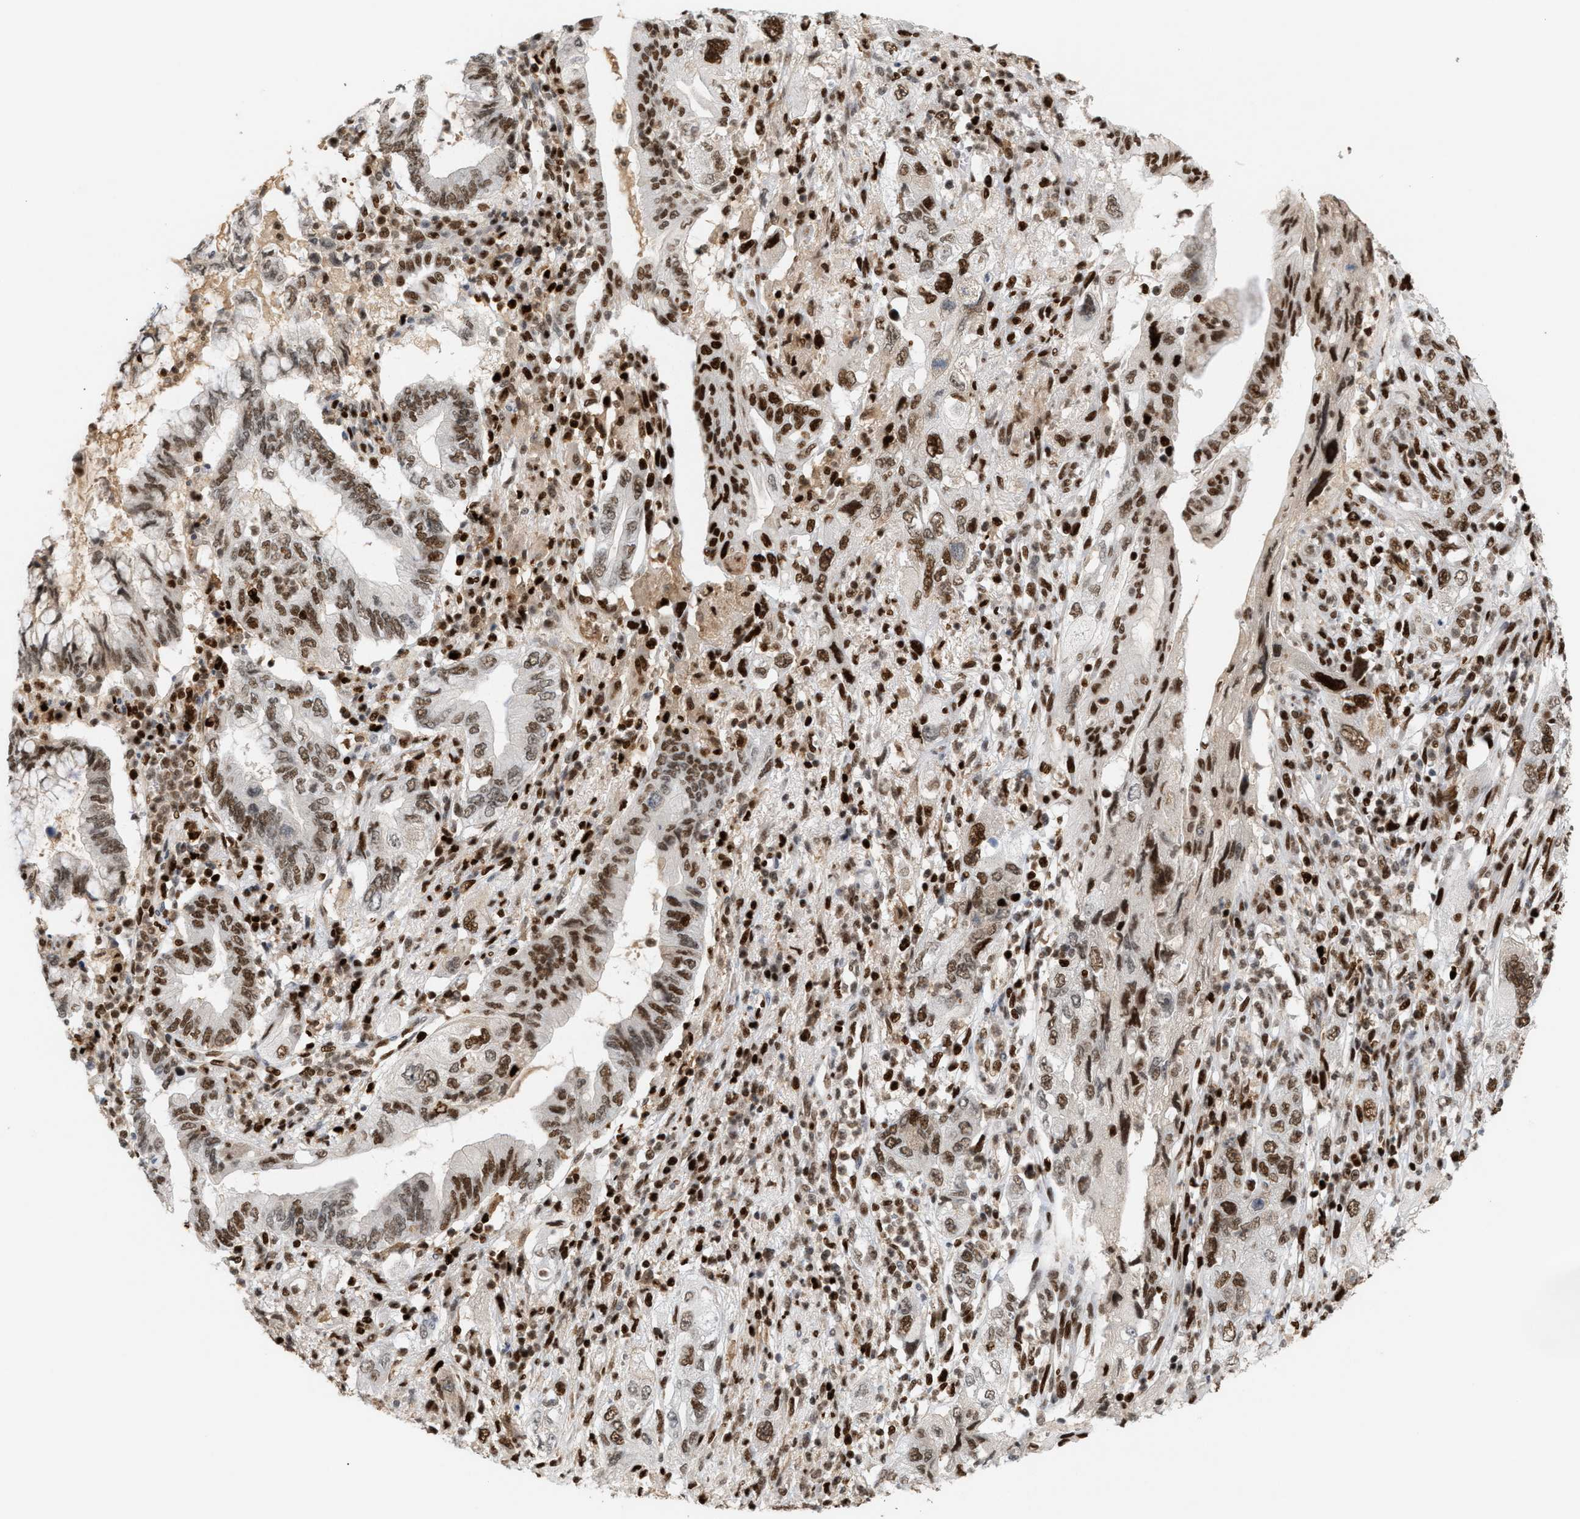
{"staining": {"intensity": "strong", "quantity": ">75%", "location": "nuclear"}, "tissue": "pancreatic cancer", "cell_type": "Tumor cells", "image_type": "cancer", "snomed": [{"axis": "morphology", "description": "Adenocarcinoma, NOS"}, {"axis": "topography", "description": "Pancreas"}], "caption": "Protein expression analysis of adenocarcinoma (pancreatic) displays strong nuclear expression in approximately >75% of tumor cells.", "gene": "RNASEK-C17orf49", "patient": {"sex": "female", "age": 73}}